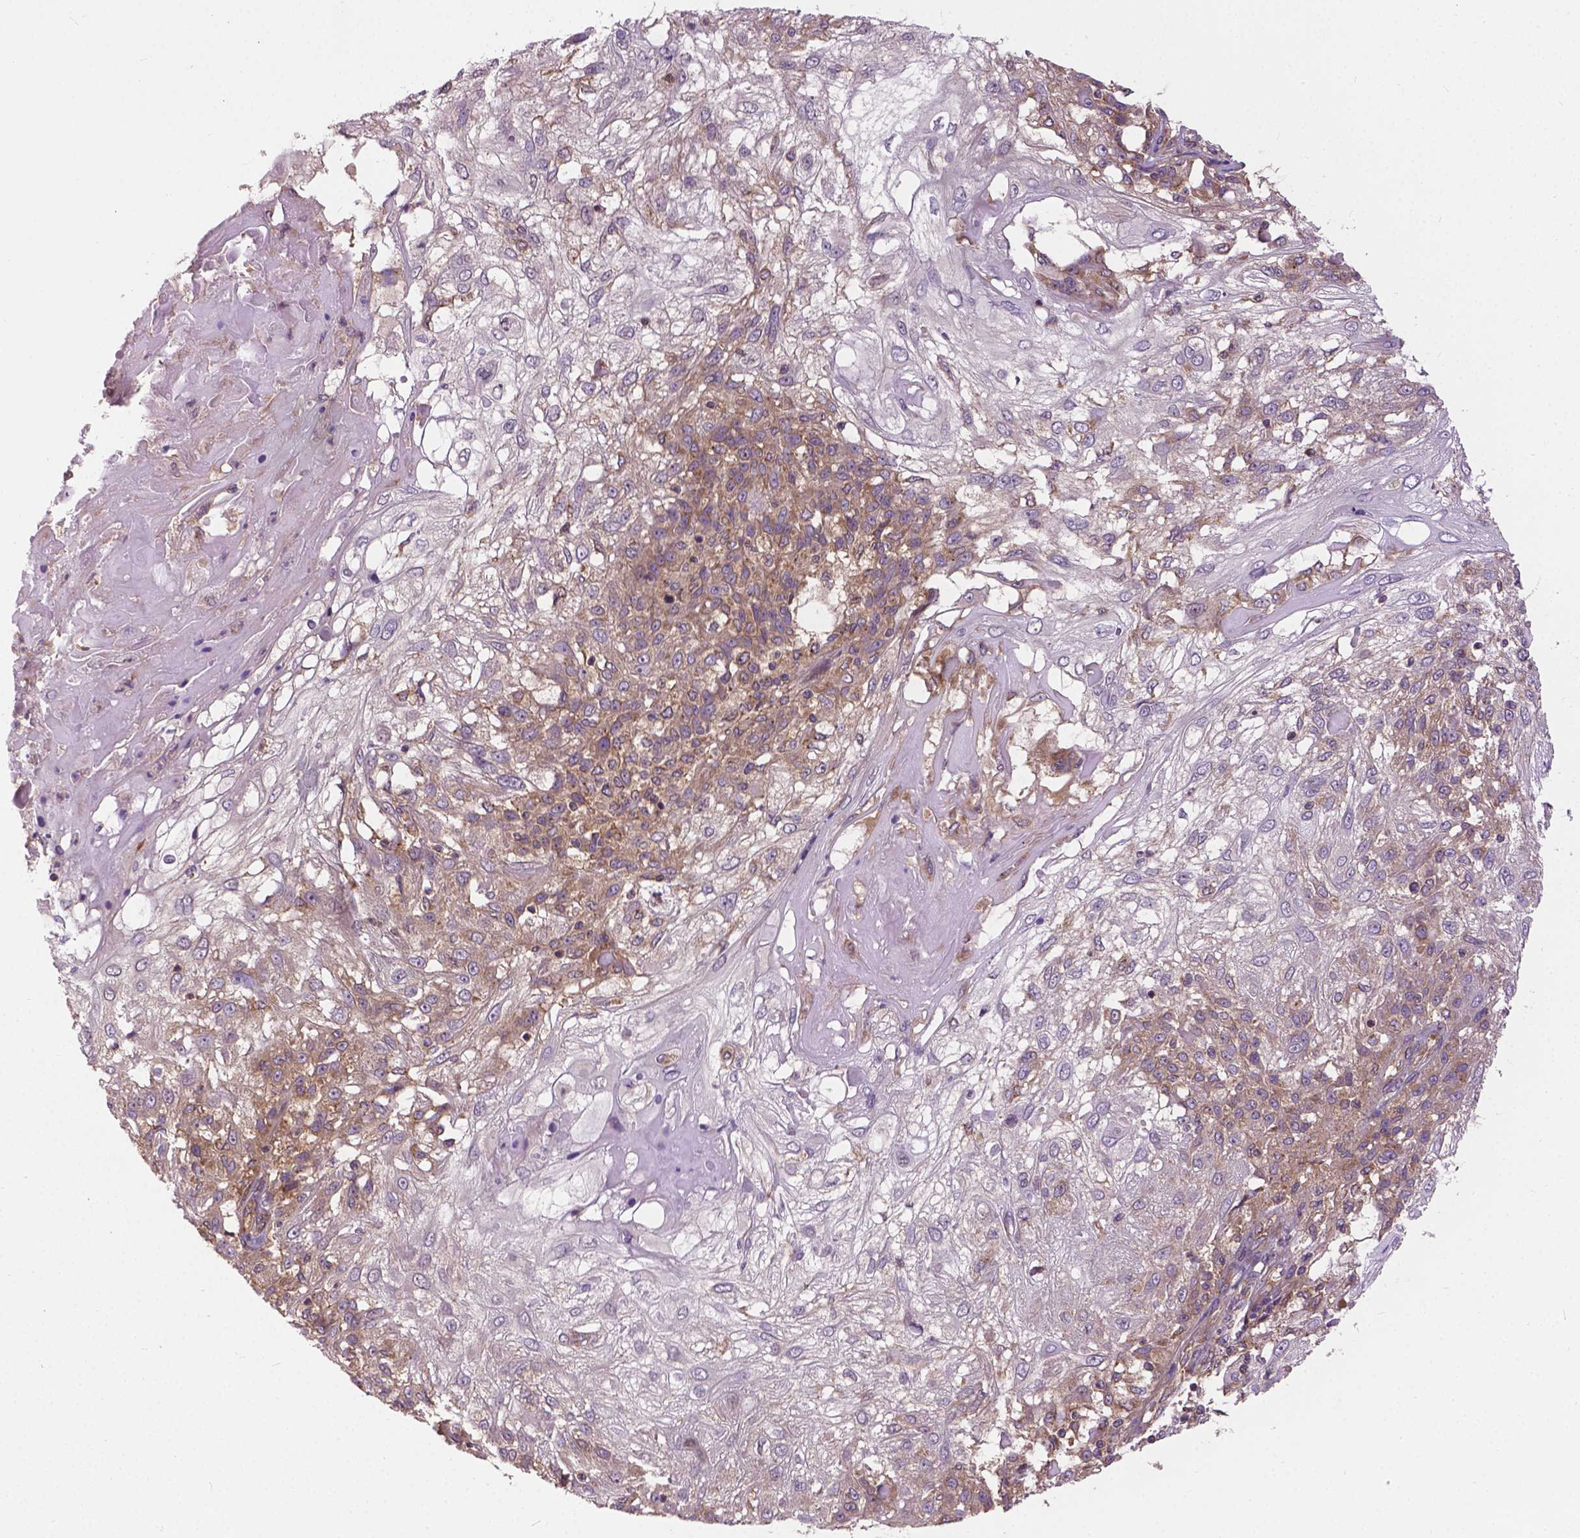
{"staining": {"intensity": "moderate", "quantity": "<25%", "location": "cytoplasmic/membranous"}, "tissue": "skin cancer", "cell_type": "Tumor cells", "image_type": "cancer", "snomed": [{"axis": "morphology", "description": "Normal tissue, NOS"}, {"axis": "morphology", "description": "Squamous cell carcinoma, NOS"}, {"axis": "topography", "description": "Skin"}], "caption": "IHC of squamous cell carcinoma (skin) demonstrates low levels of moderate cytoplasmic/membranous staining in approximately <25% of tumor cells. The staining is performed using DAB brown chromogen to label protein expression. The nuclei are counter-stained blue using hematoxylin.", "gene": "MZT1", "patient": {"sex": "female", "age": 83}}